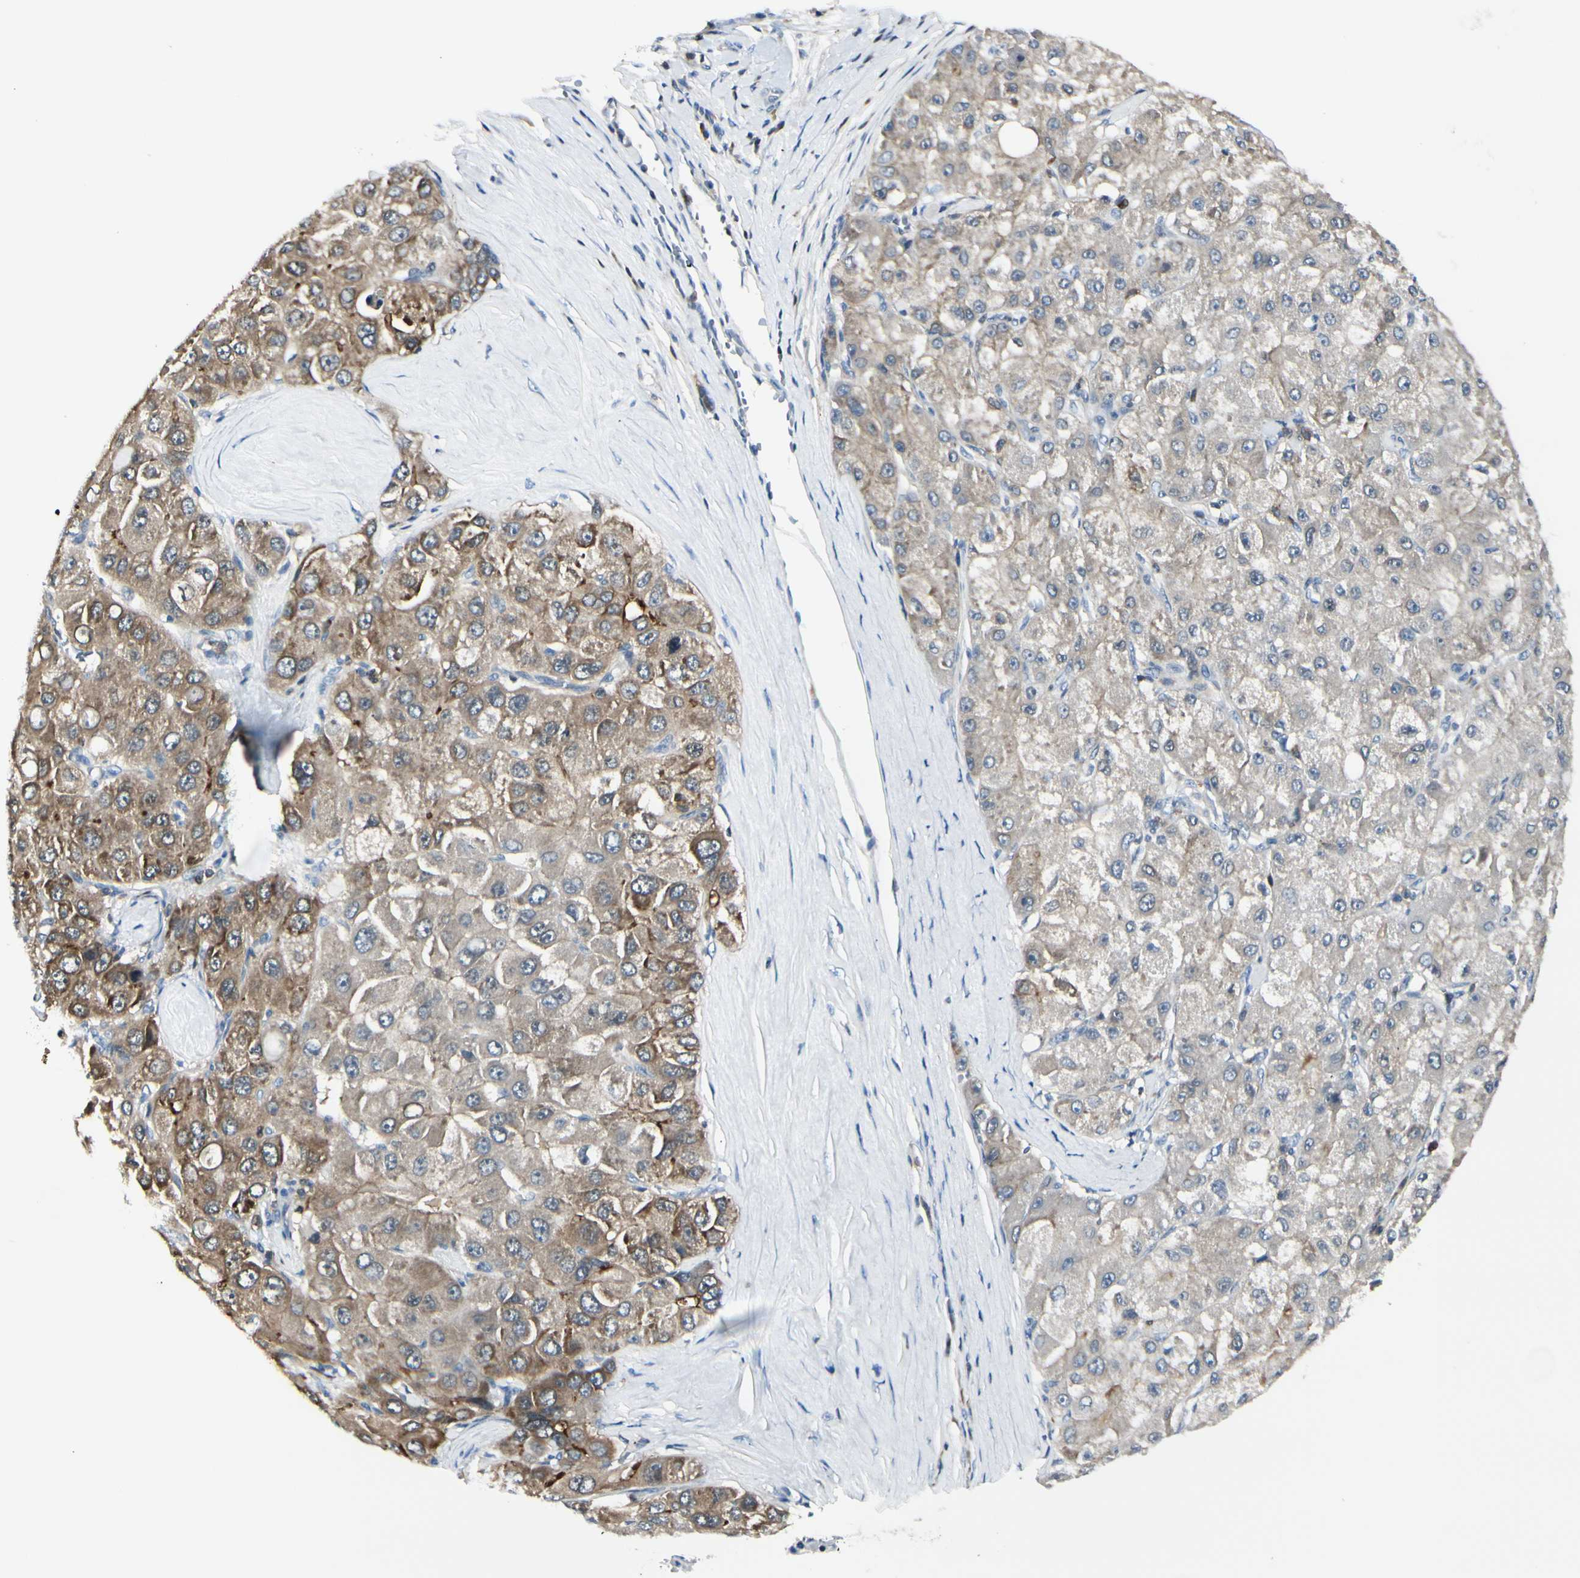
{"staining": {"intensity": "moderate", "quantity": "25%-75%", "location": "cytoplasmic/membranous"}, "tissue": "liver cancer", "cell_type": "Tumor cells", "image_type": "cancer", "snomed": [{"axis": "morphology", "description": "Carcinoma, Hepatocellular, NOS"}, {"axis": "topography", "description": "Liver"}], "caption": "Human hepatocellular carcinoma (liver) stained with a protein marker displays moderate staining in tumor cells.", "gene": "SLC9A3R1", "patient": {"sex": "male", "age": 80}}